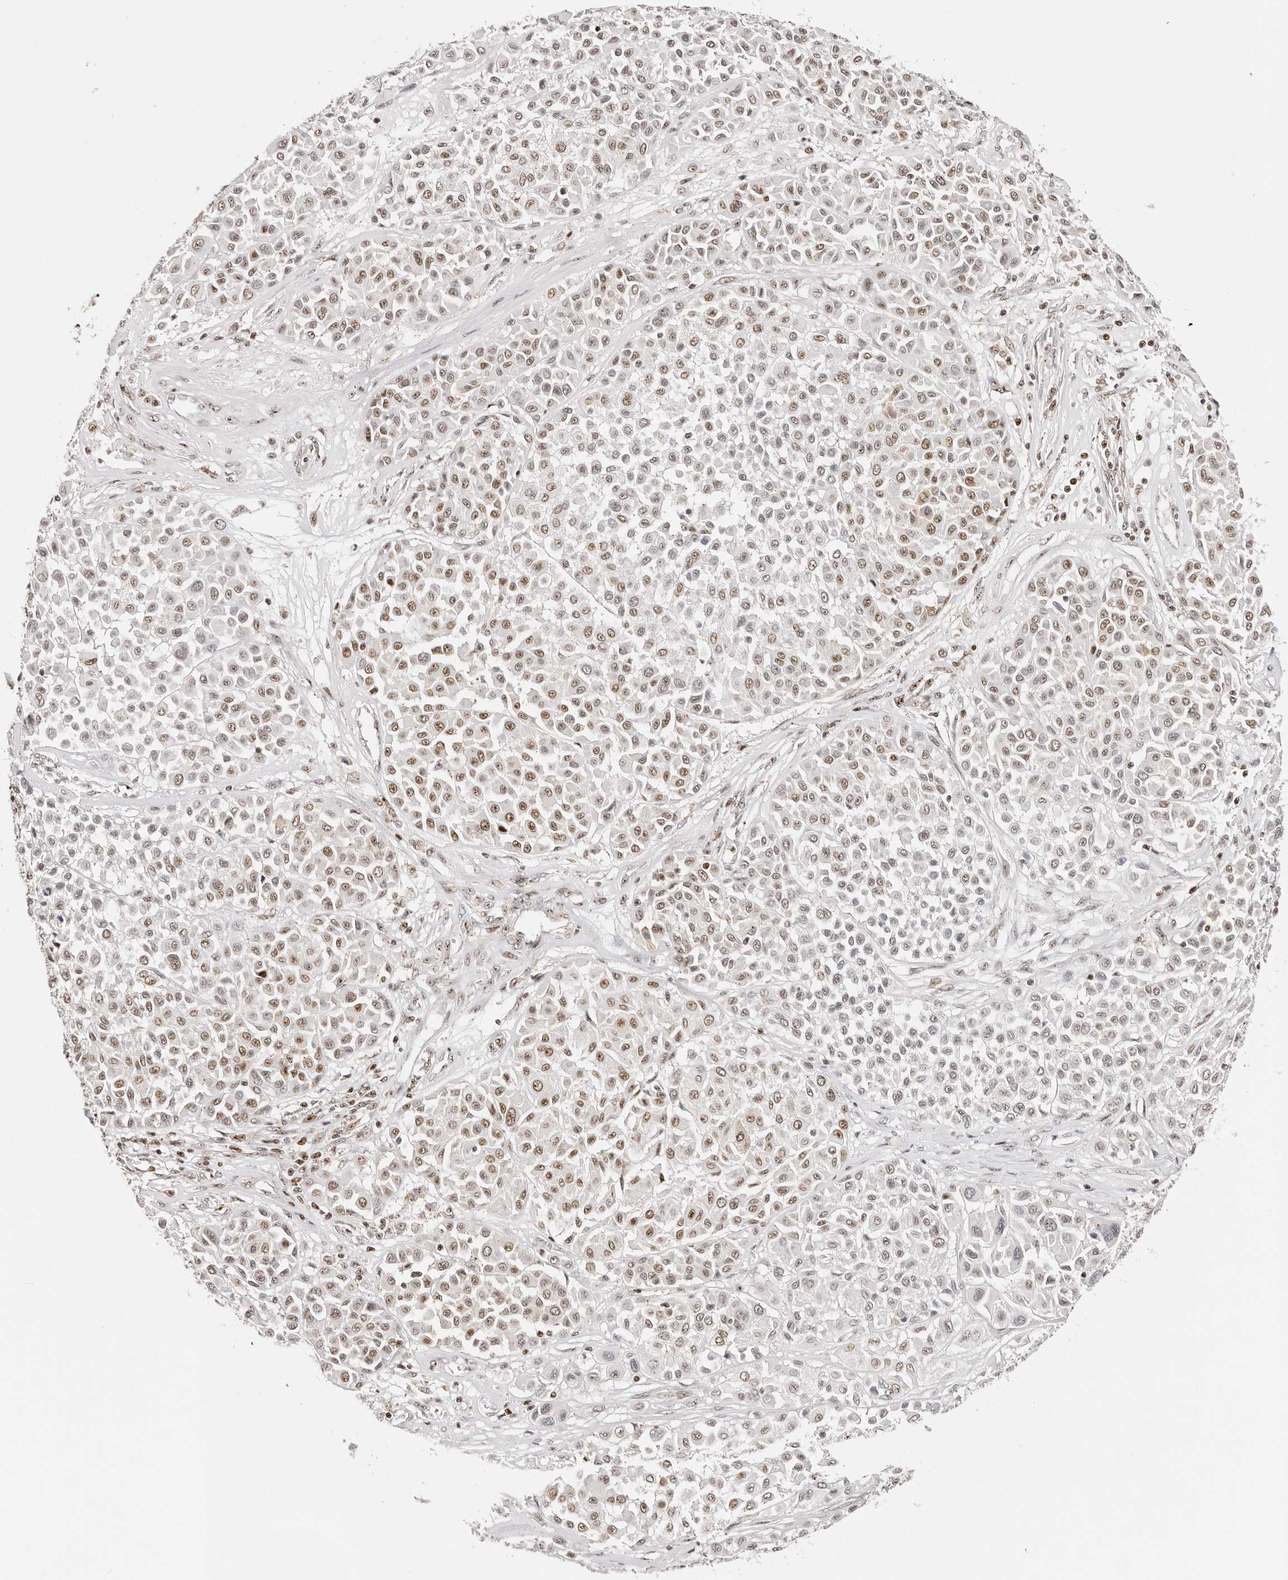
{"staining": {"intensity": "moderate", "quantity": "25%-75%", "location": "nuclear"}, "tissue": "melanoma", "cell_type": "Tumor cells", "image_type": "cancer", "snomed": [{"axis": "morphology", "description": "Malignant melanoma, Metastatic site"}, {"axis": "topography", "description": "Soft tissue"}], "caption": "Immunohistochemistry (IHC) of melanoma shows medium levels of moderate nuclear staining in about 25%-75% of tumor cells.", "gene": "IQGAP3", "patient": {"sex": "male", "age": 41}}